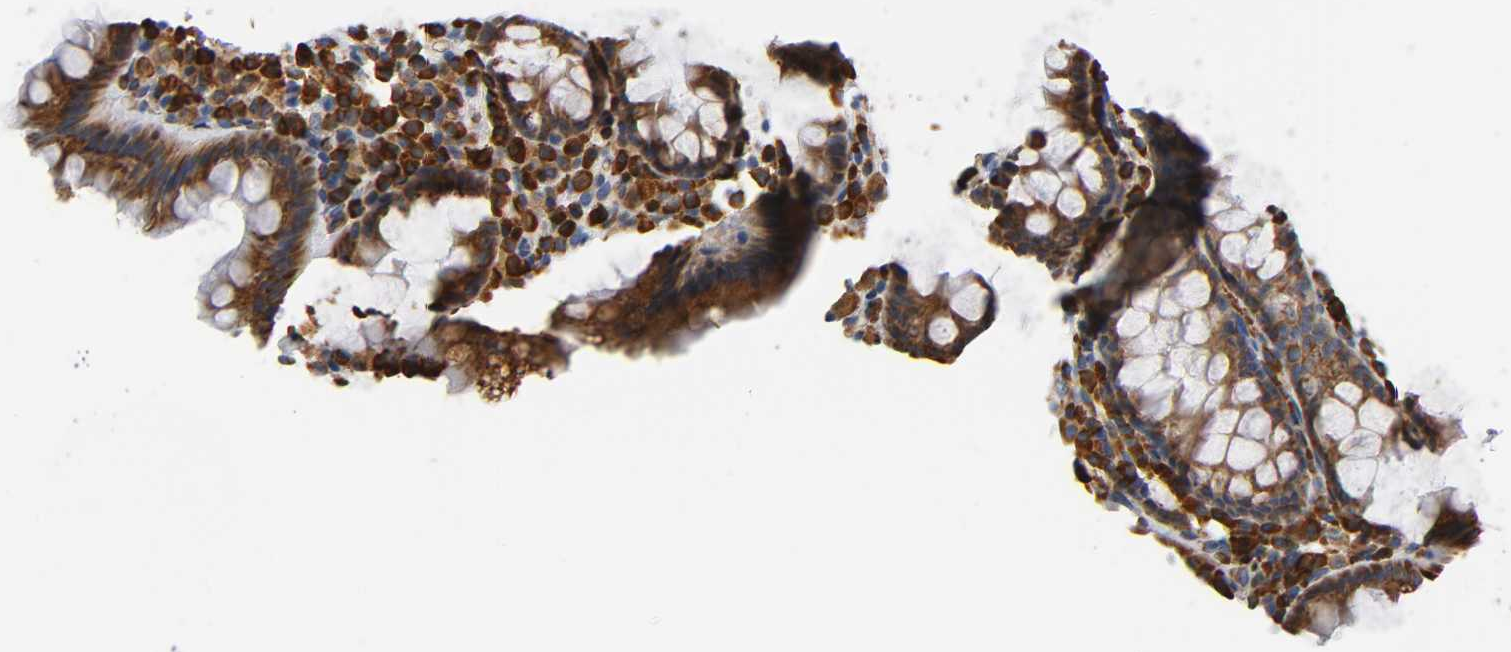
{"staining": {"intensity": "moderate", "quantity": ">75%", "location": "cytoplasmic/membranous"}, "tissue": "rectum", "cell_type": "Glandular cells", "image_type": "normal", "snomed": [{"axis": "morphology", "description": "Normal tissue, NOS"}, {"axis": "topography", "description": "Rectum"}], "caption": "Immunohistochemical staining of unremarkable human rectum shows moderate cytoplasmic/membranous protein expression in about >75% of glandular cells.", "gene": "UCKL1", "patient": {"sex": "male", "age": 92}}